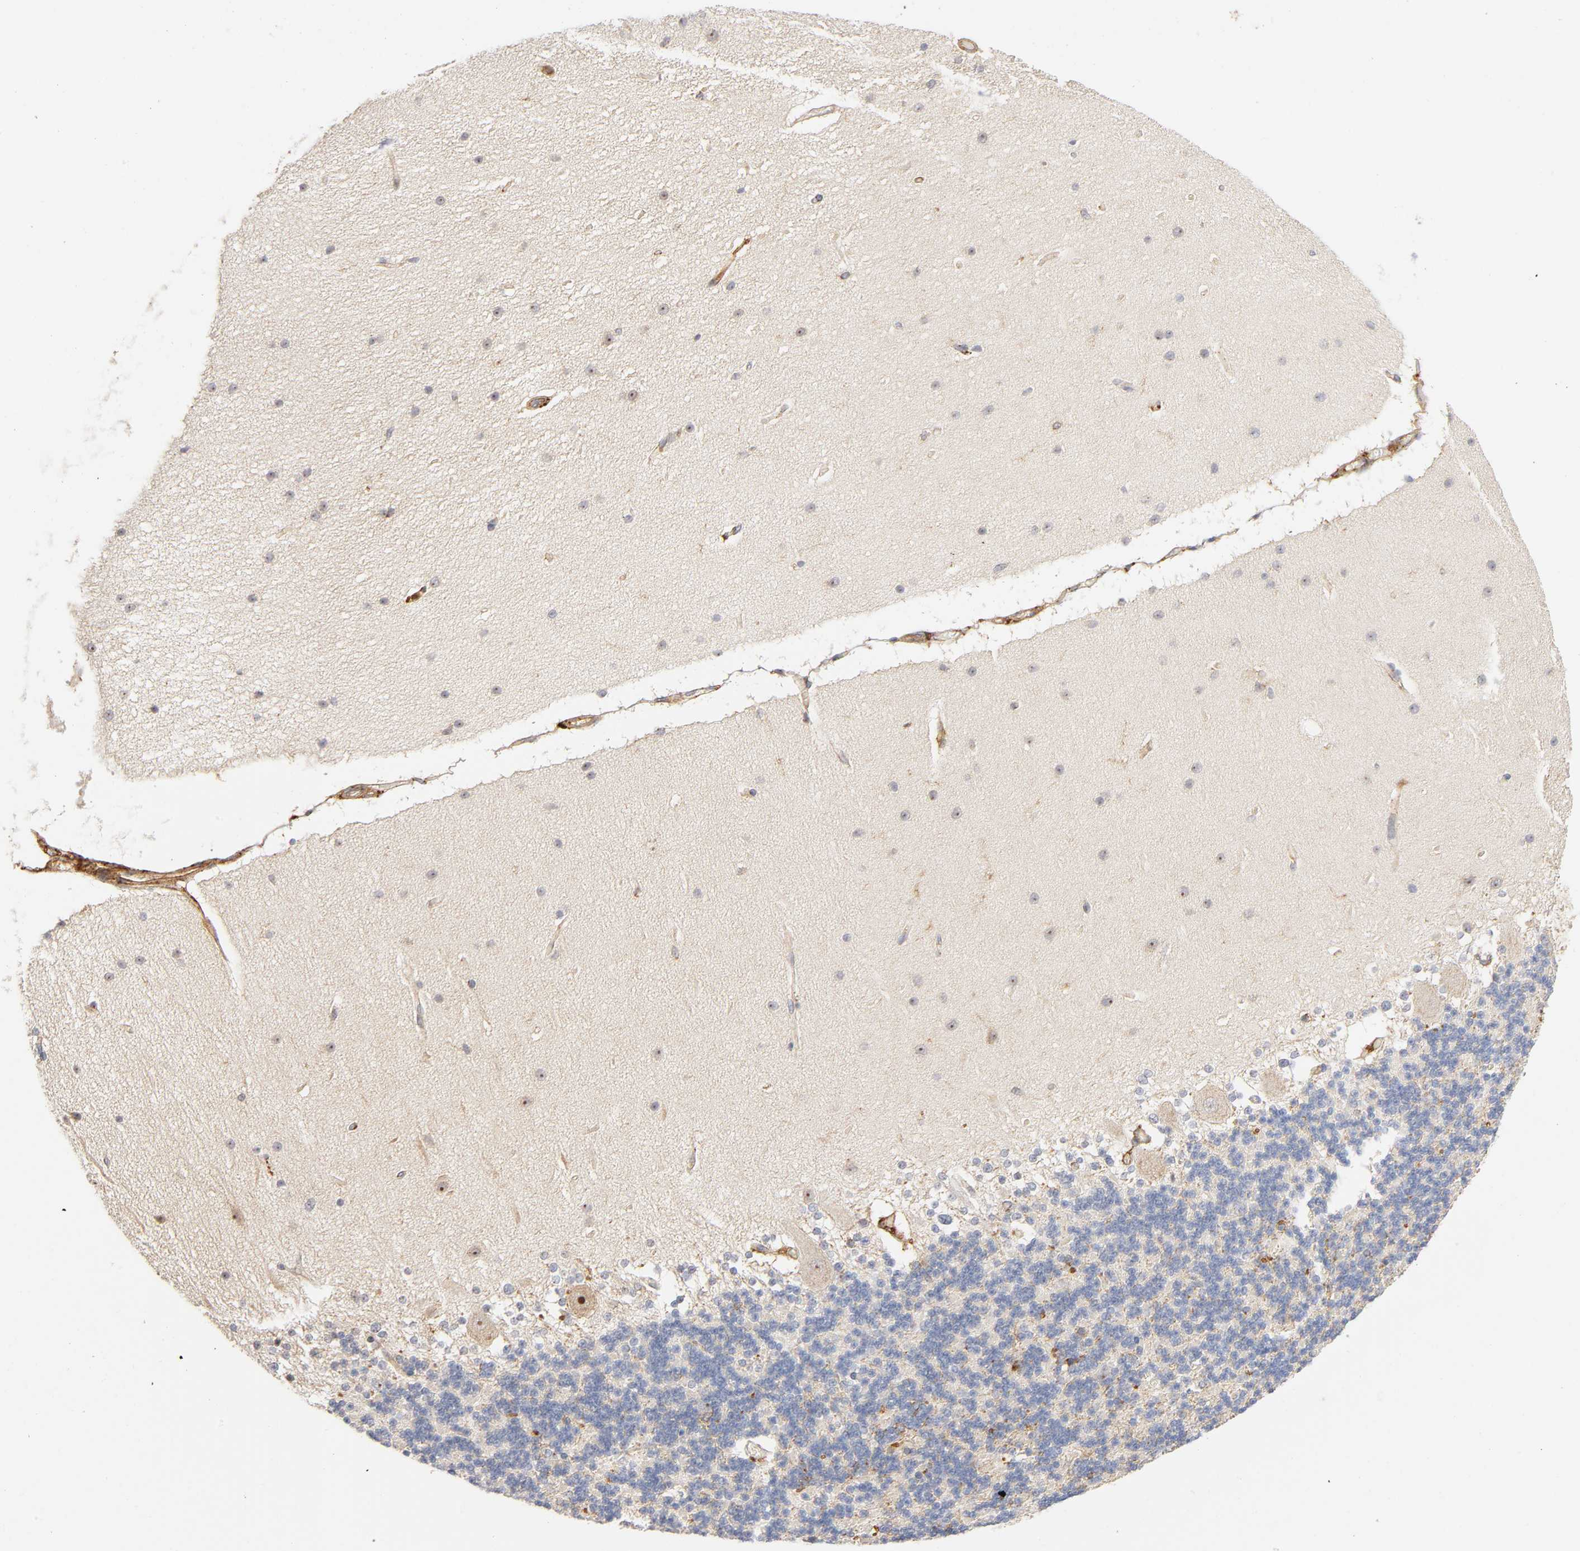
{"staining": {"intensity": "negative", "quantity": "none", "location": "none"}, "tissue": "cerebellum", "cell_type": "Cells in granular layer", "image_type": "normal", "snomed": [{"axis": "morphology", "description": "Normal tissue, NOS"}, {"axis": "topography", "description": "Cerebellum"}], "caption": "This micrograph is of unremarkable cerebellum stained with immunohistochemistry (IHC) to label a protein in brown with the nuclei are counter-stained blue. There is no positivity in cells in granular layer. (IHC, brightfield microscopy, high magnification).", "gene": "PLD1", "patient": {"sex": "female", "age": 54}}